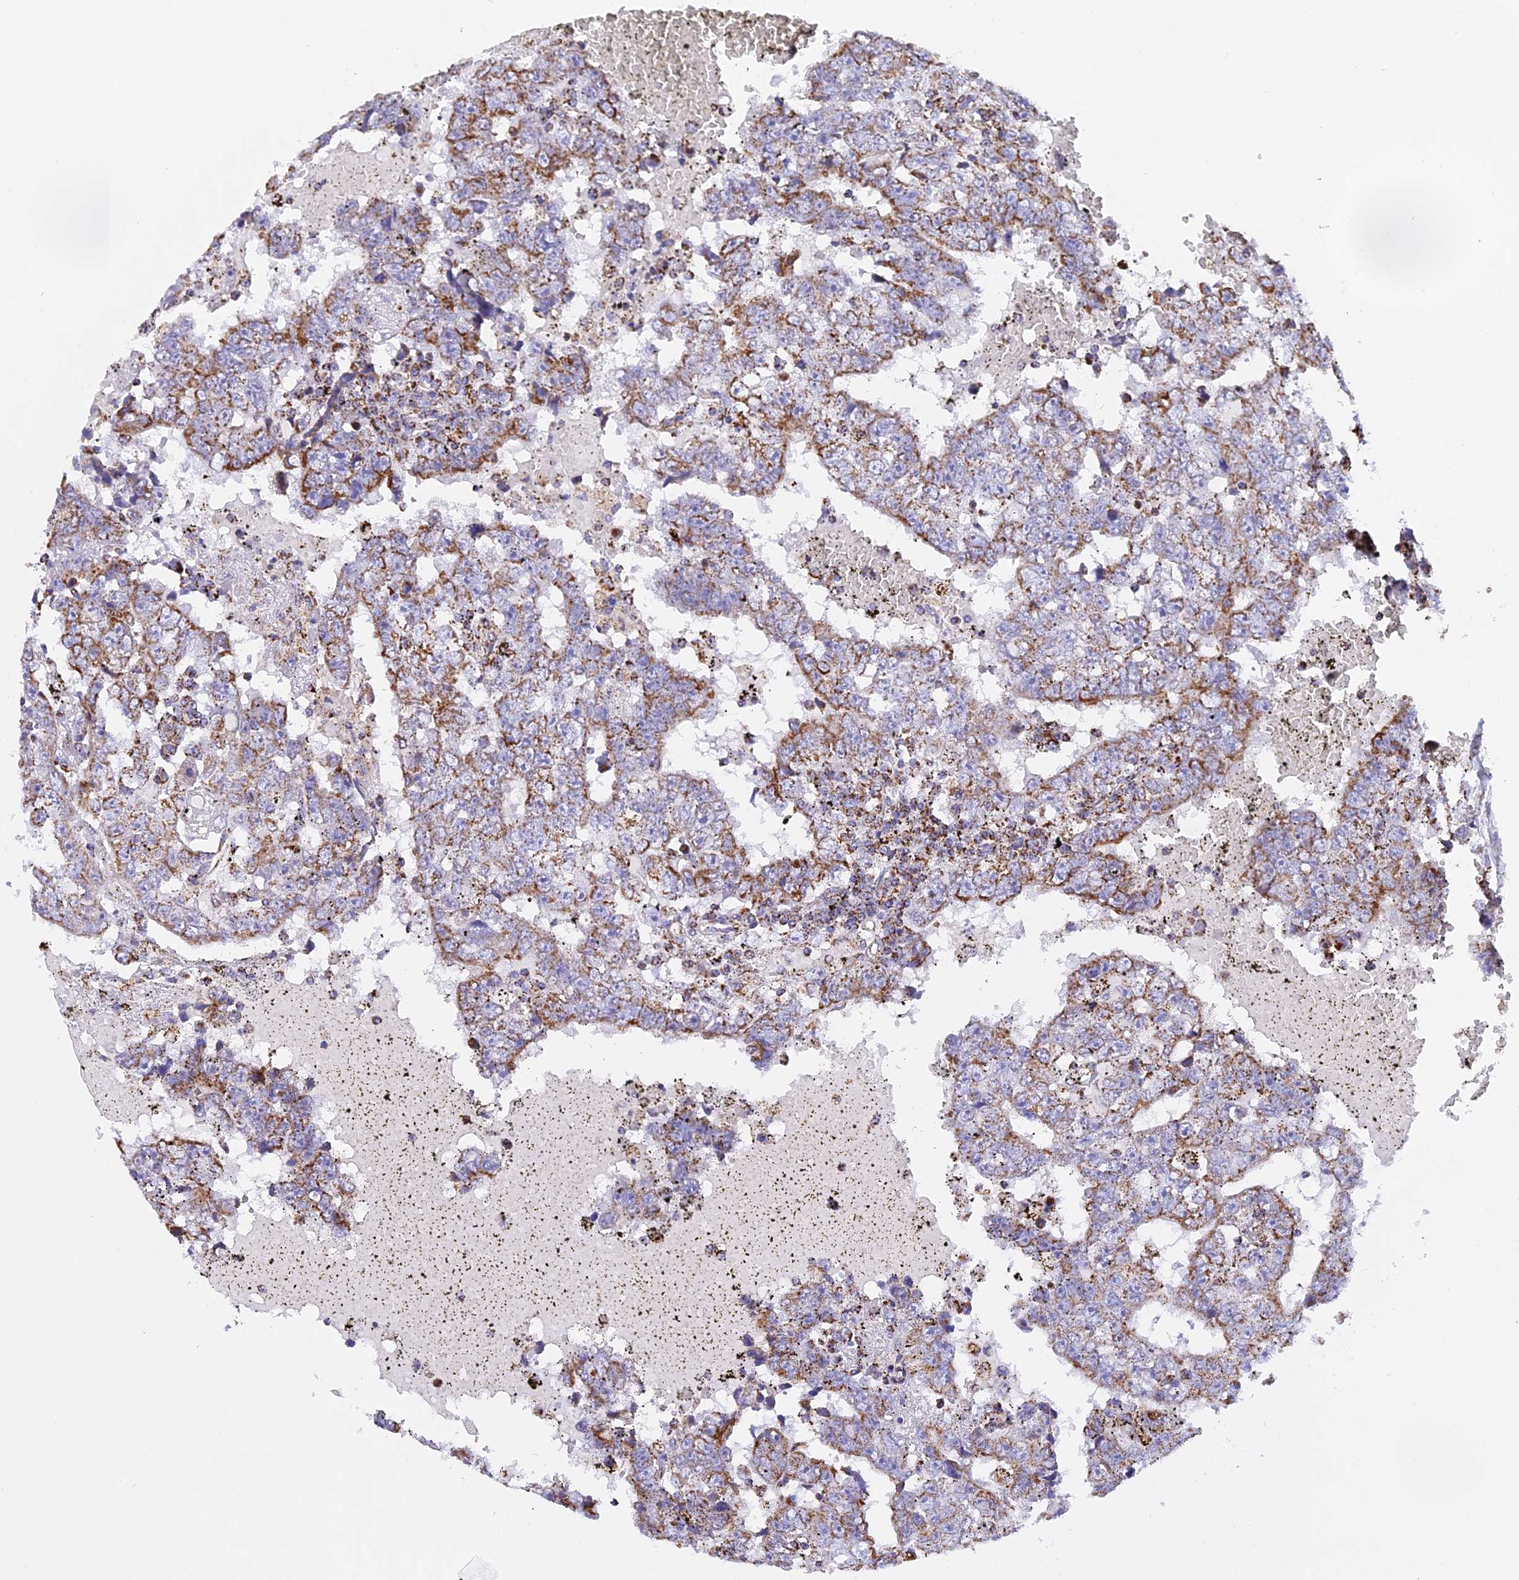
{"staining": {"intensity": "moderate", "quantity": "25%-75%", "location": "cytoplasmic/membranous"}, "tissue": "testis cancer", "cell_type": "Tumor cells", "image_type": "cancer", "snomed": [{"axis": "morphology", "description": "Carcinoma, Embryonal, NOS"}, {"axis": "topography", "description": "Testis"}], "caption": "Testis embryonal carcinoma tissue reveals moderate cytoplasmic/membranous staining in approximately 25%-75% of tumor cells, visualized by immunohistochemistry. (DAB (3,3'-diaminobenzidine) = brown stain, brightfield microscopy at high magnification).", "gene": "KCNG1", "patient": {"sex": "male", "age": 25}}